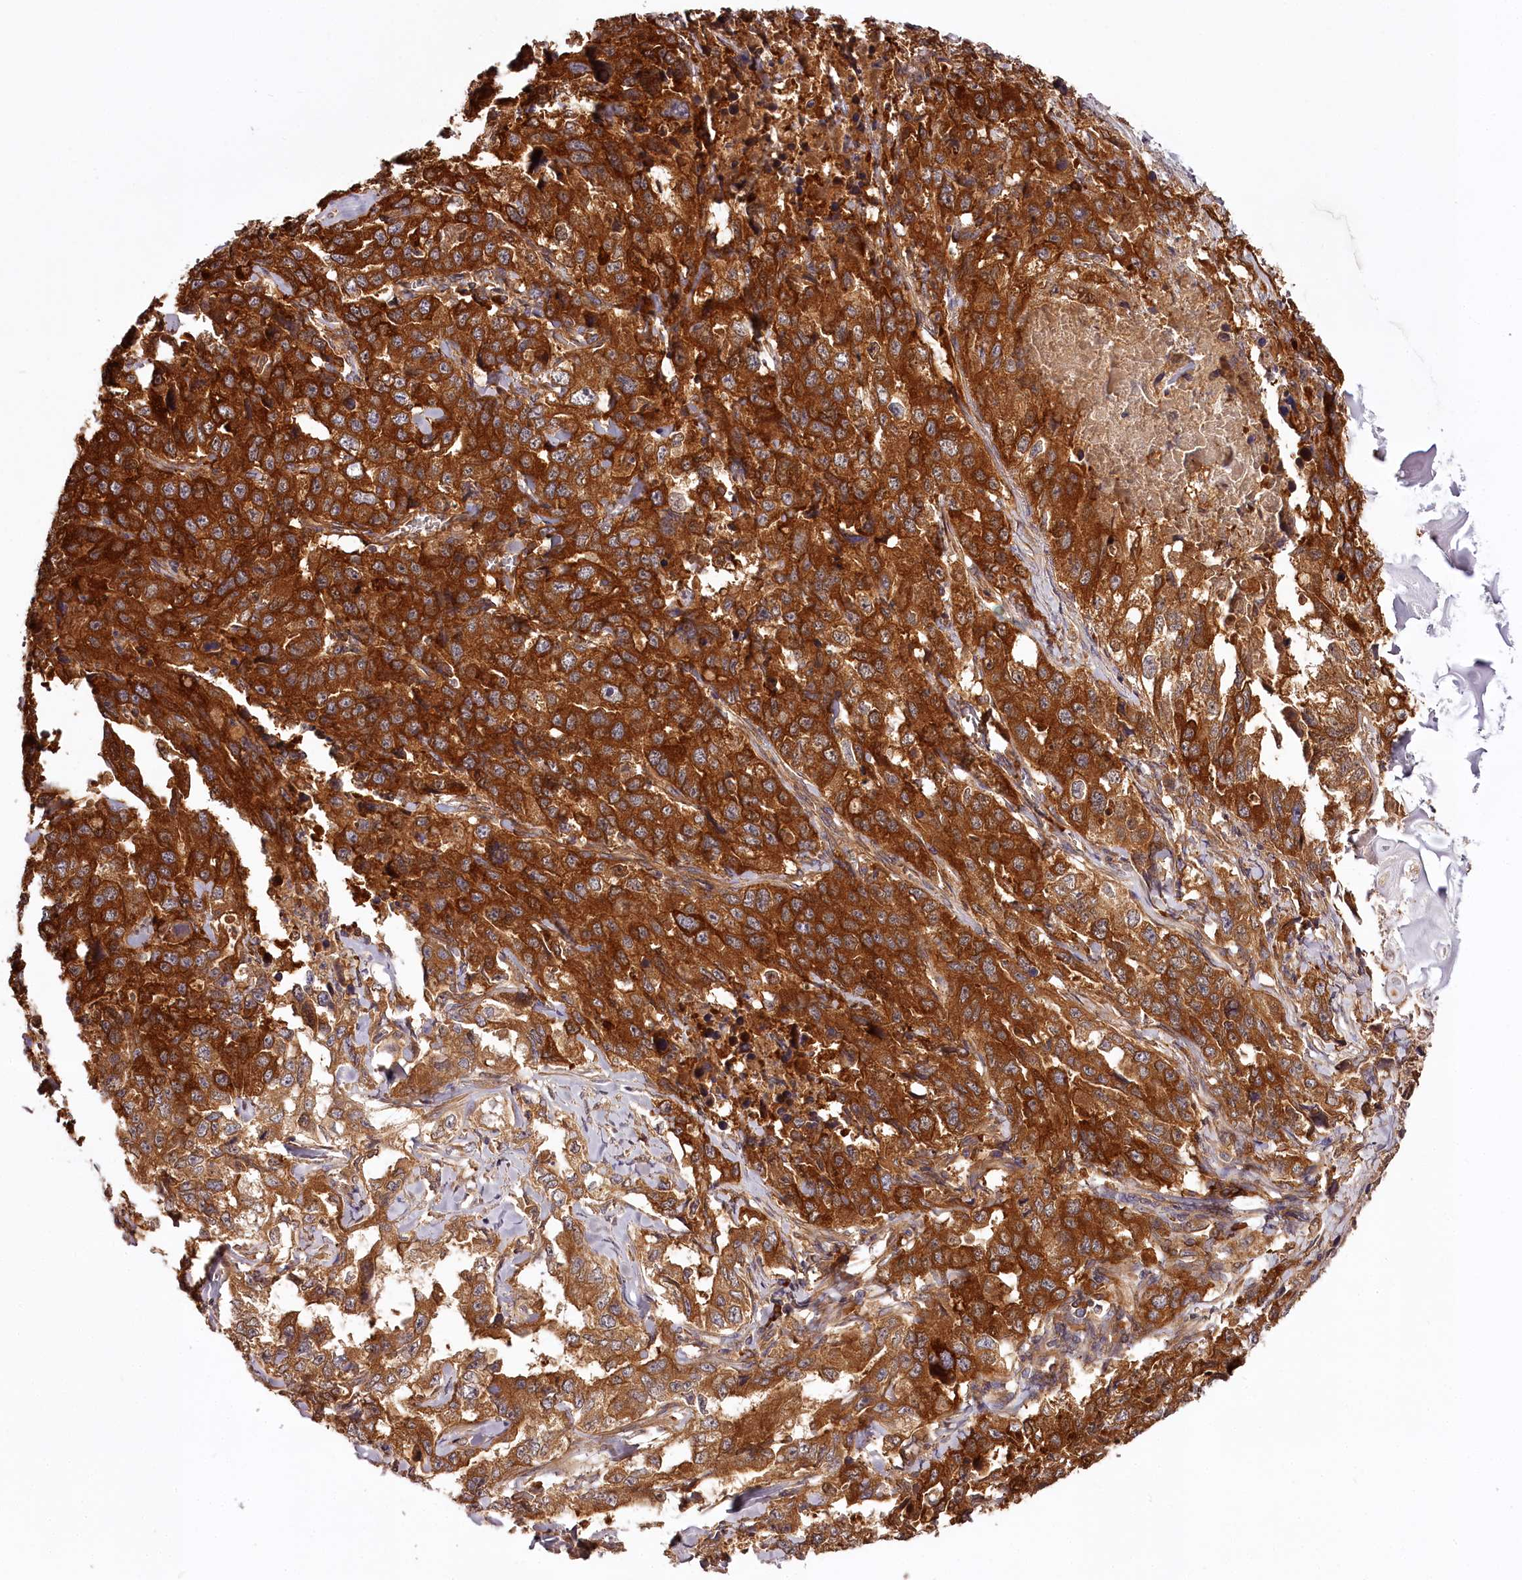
{"staining": {"intensity": "strong", "quantity": ">75%", "location": "cytoplasmic/membranous"}, "tissue": "lung cancer", "cell_type": "Tumor cells", "image_type": "cancer", "snomed": [{"axis": "morphology", "description": "Adenocarcinoma, NOS"}, {"axis": "topography", "description": "Lung"}], "caption": "Immunohistochemical staining of human lung cancer displays high levels of strong cytoplasmic/membranous positivity in about >75% of tumor cells. (DAB IHC, brown staining for protein, blue staining for nuclei).", "gene": "TARS1", "patient": {"sex": "female", "age": 51}}